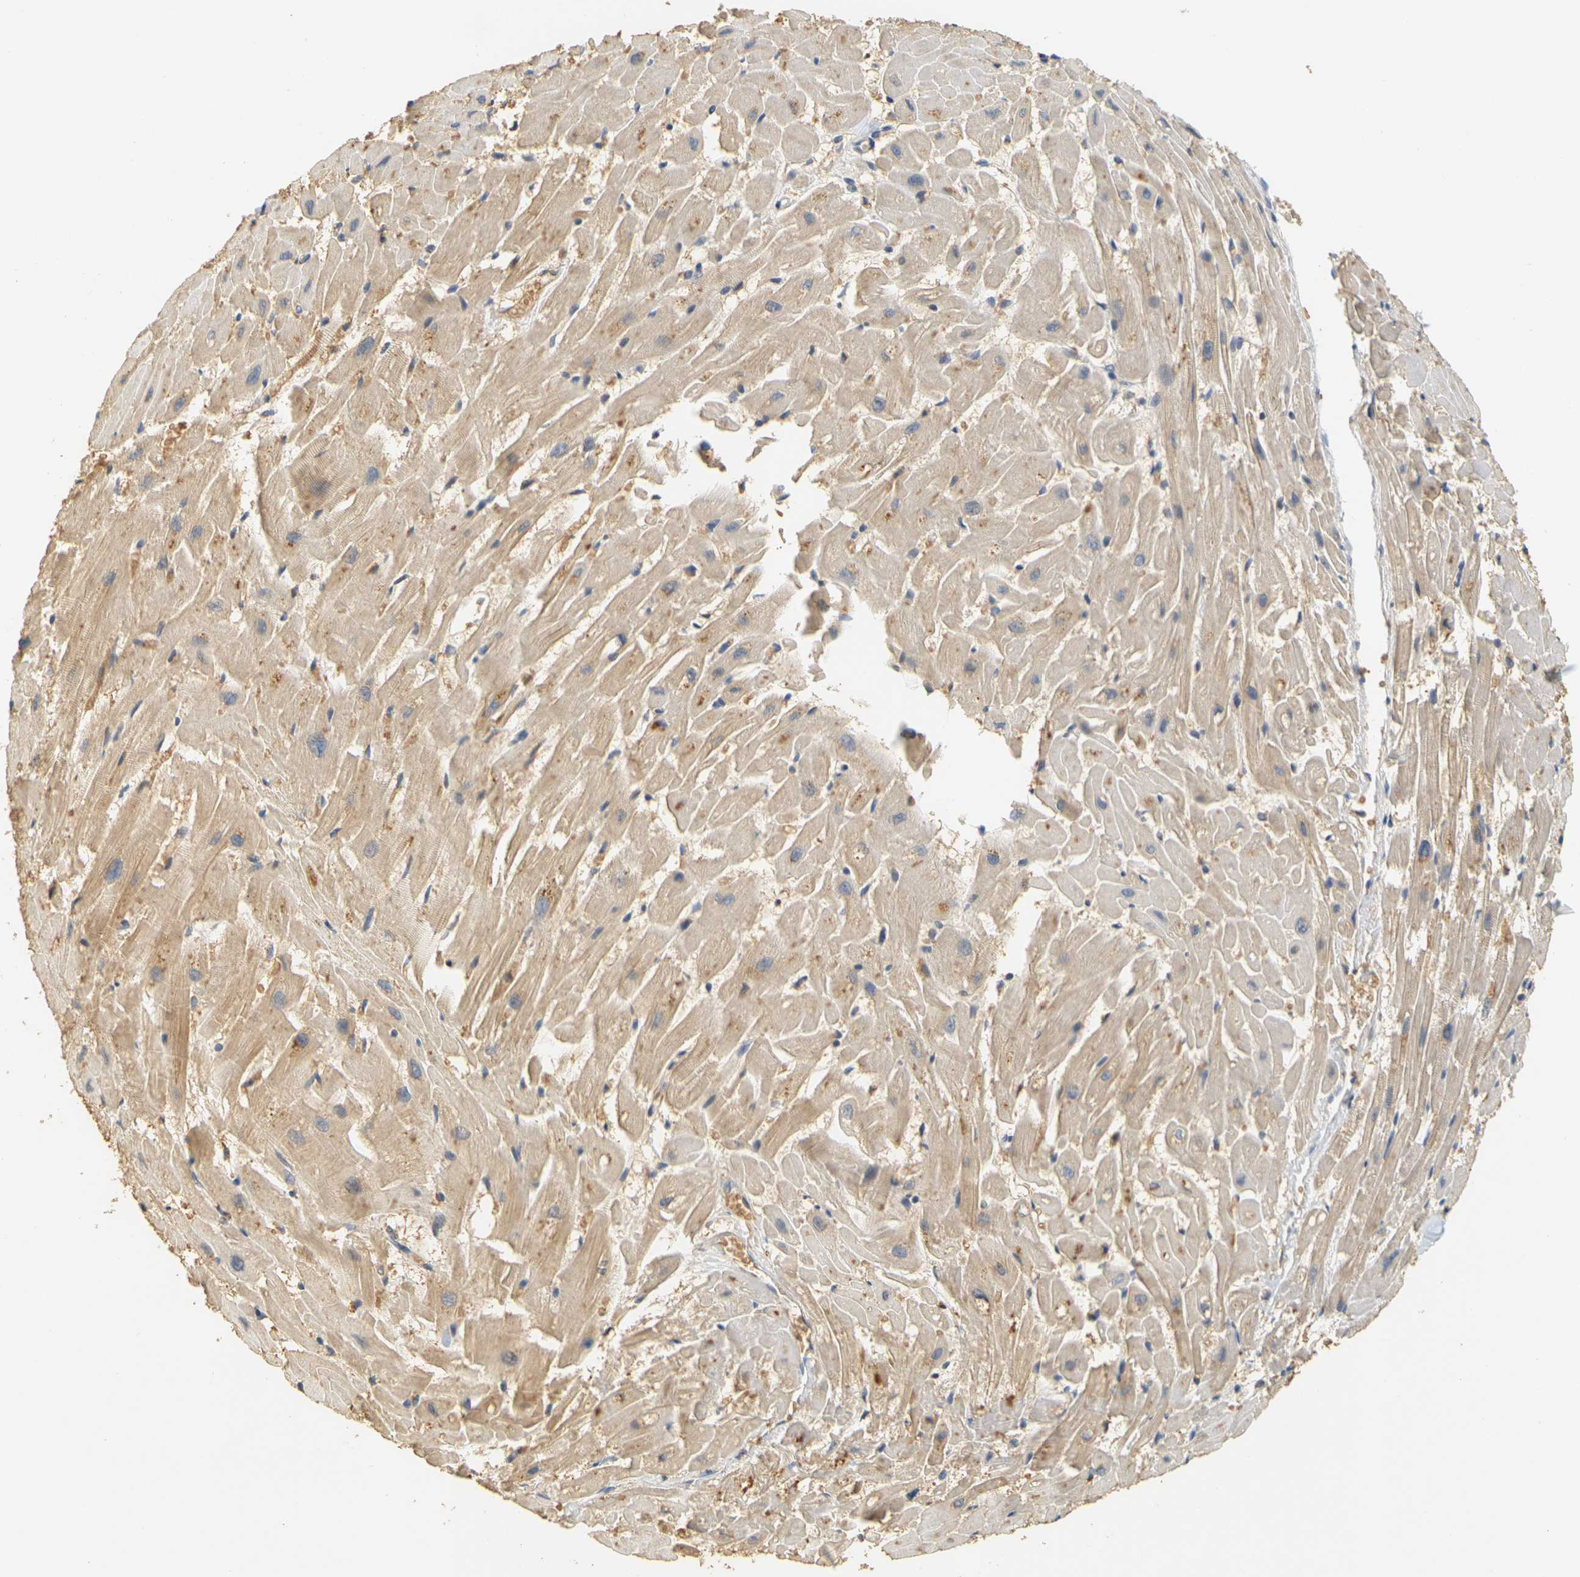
{"staining": {"intensity": "moderate", "quantity": ">75%", "location": "cytoplasmic/membranous"}, "tissue": "heart muscle", "cell_type": "Cardiomyocytes", "image_type": "normal", "snomed": [{"axis": "morphology", "description": "Normal tissue, NOS"}, {"axis": "topography", "description": "Heart"}], "caption": "Moderate cytoplasmic/membranous protein staining is seen in approximately >75% of cardiomyocytes in heart muscle.", "gene": "MEGF9", "patient": {"sex": "female", "age": 19}}